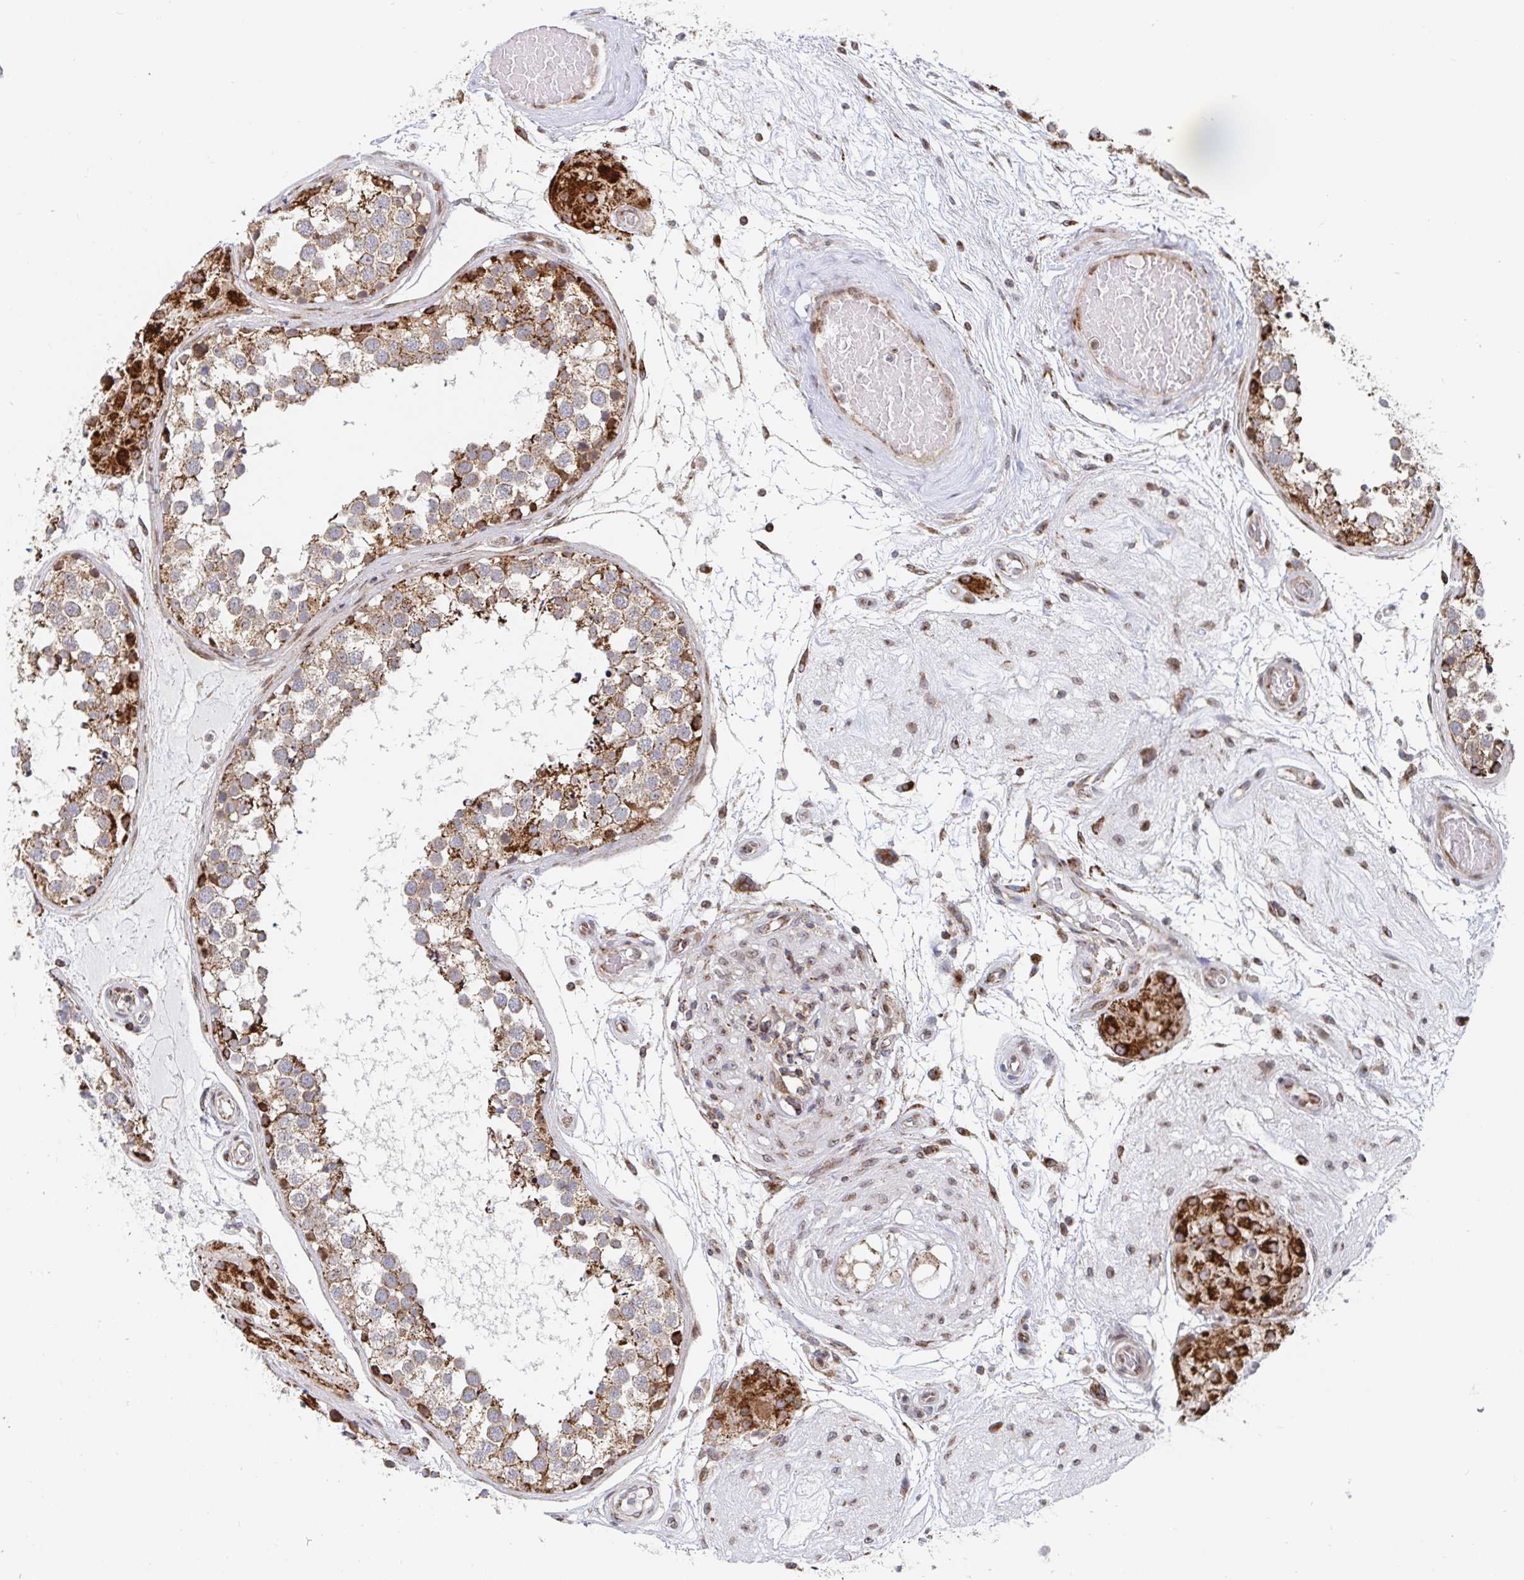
{"staining": {"intensity": "moderate", "quantity": ">75%", "location": "cytoplasmic/membranous"}, "tissue": "testis", "cell_type": "Cells in seminiferous ducts", "image_type": "normal", "snomed": [{"axis": "morphology", "description": "Normal tissue, NOS"}, {"axis": "morphology", "description": "Seminoma, NOS"}, {"axis": "topography", "description": "Testis"}], "caption": "Unremarkable testis shows moderate cytoplasmic/membranous staining in approximately >75% of cells in seminiferous ducts (brown staining indicates protein expression, while blue staining denotes nuclei)..", "gene": "STARD8", "patient": {"sex": "male", "age": 65}}